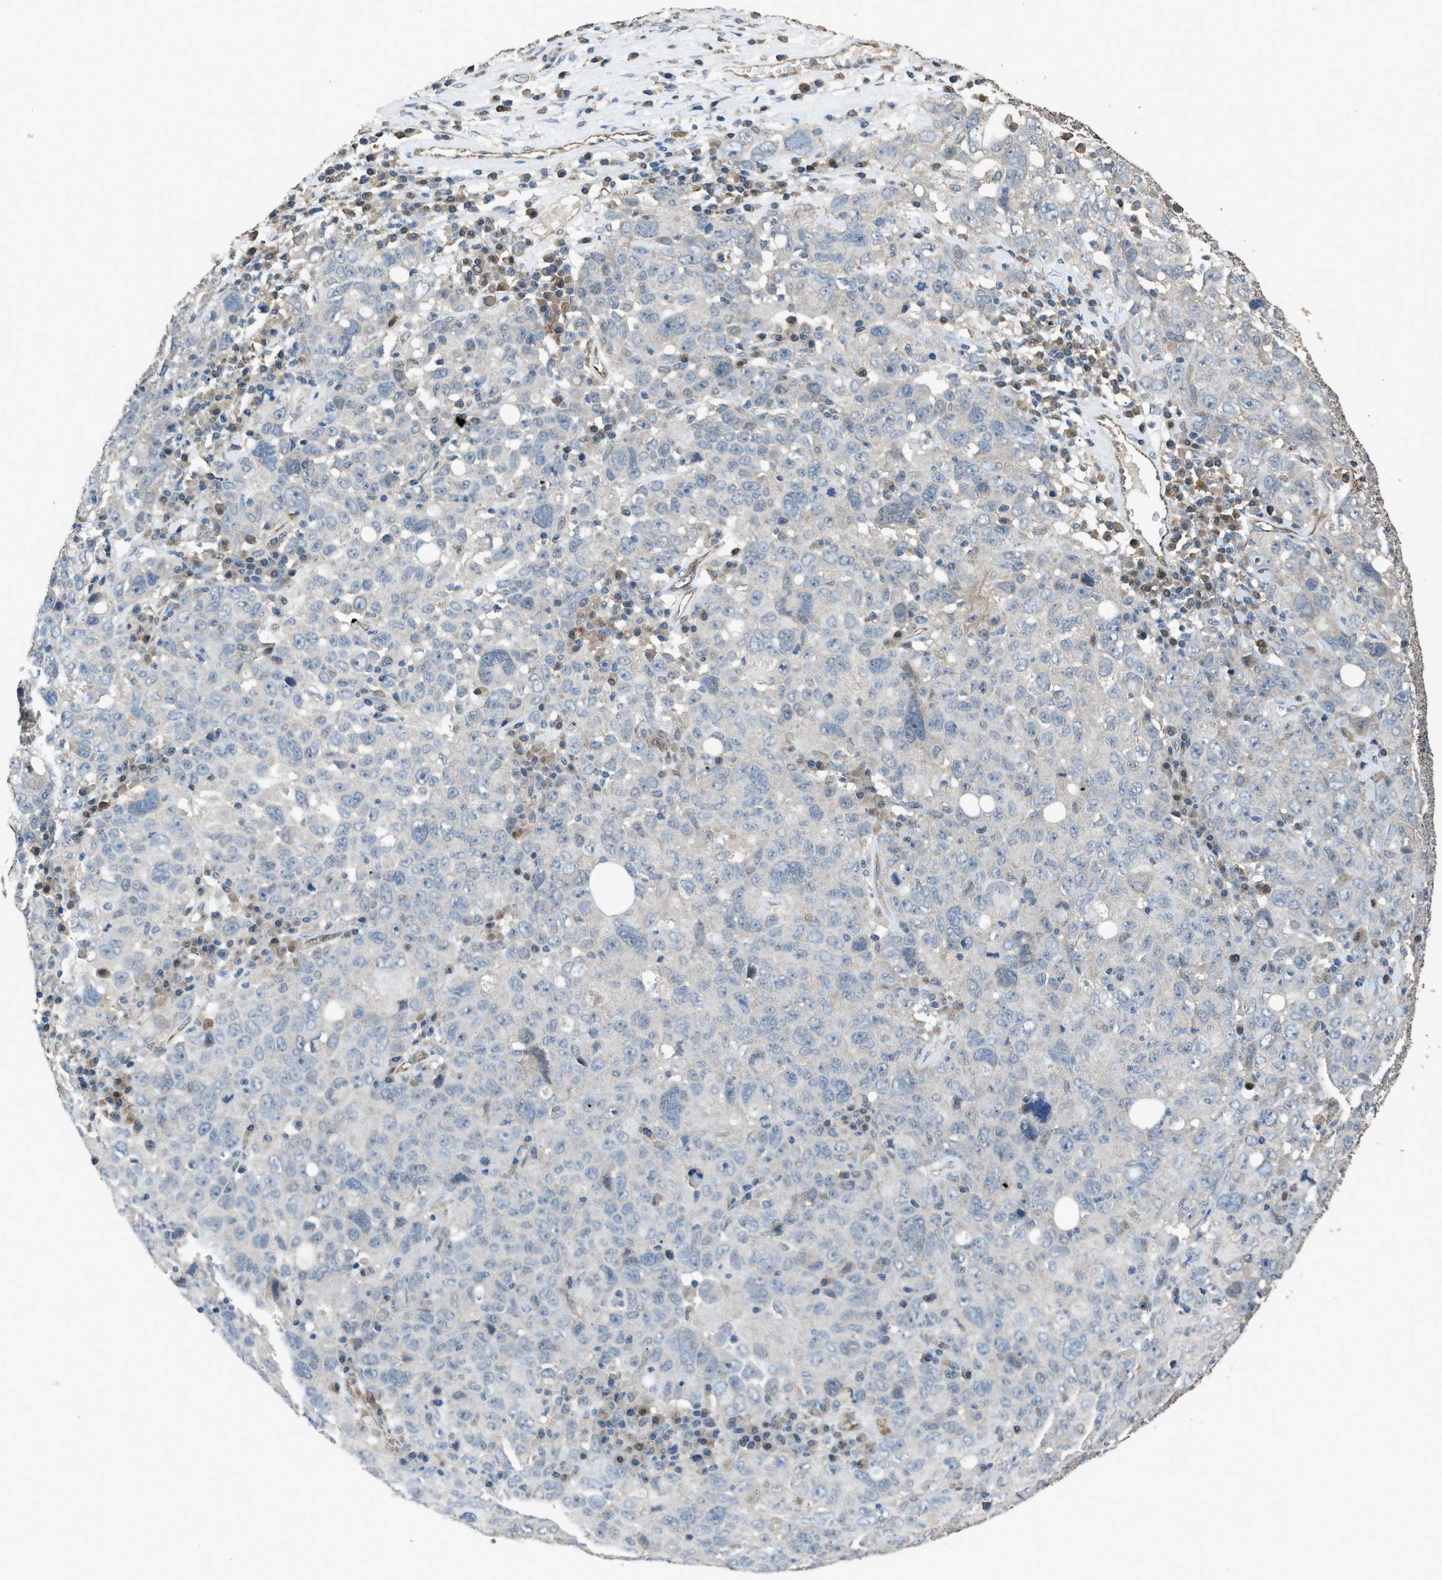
{"staining": {"intensity": "negative", "quantity": "none", "location": "none"}, "tissue": "ovarian cancer", "cell_type": "Tumor cells", "image_type": "cancer", "snomed": [{"axis": "morphology", "description": "Carcinoma, endometroid"}, {"axis": "topography", "description": "Ovary"}], "caption": "A micrograph of endometroid carcinoma (ovarian) stained for a protein shows no brown staining in tumor cells. The staining was performed using DAB (3,3'-diaminobenzidine) to visualize the protein expression in brown, while the nuclei were stained in blue with hematoxylin (Magnification: 20x).", "gene": "SYNM", "patient": {"sex": "female", "age": 62}}